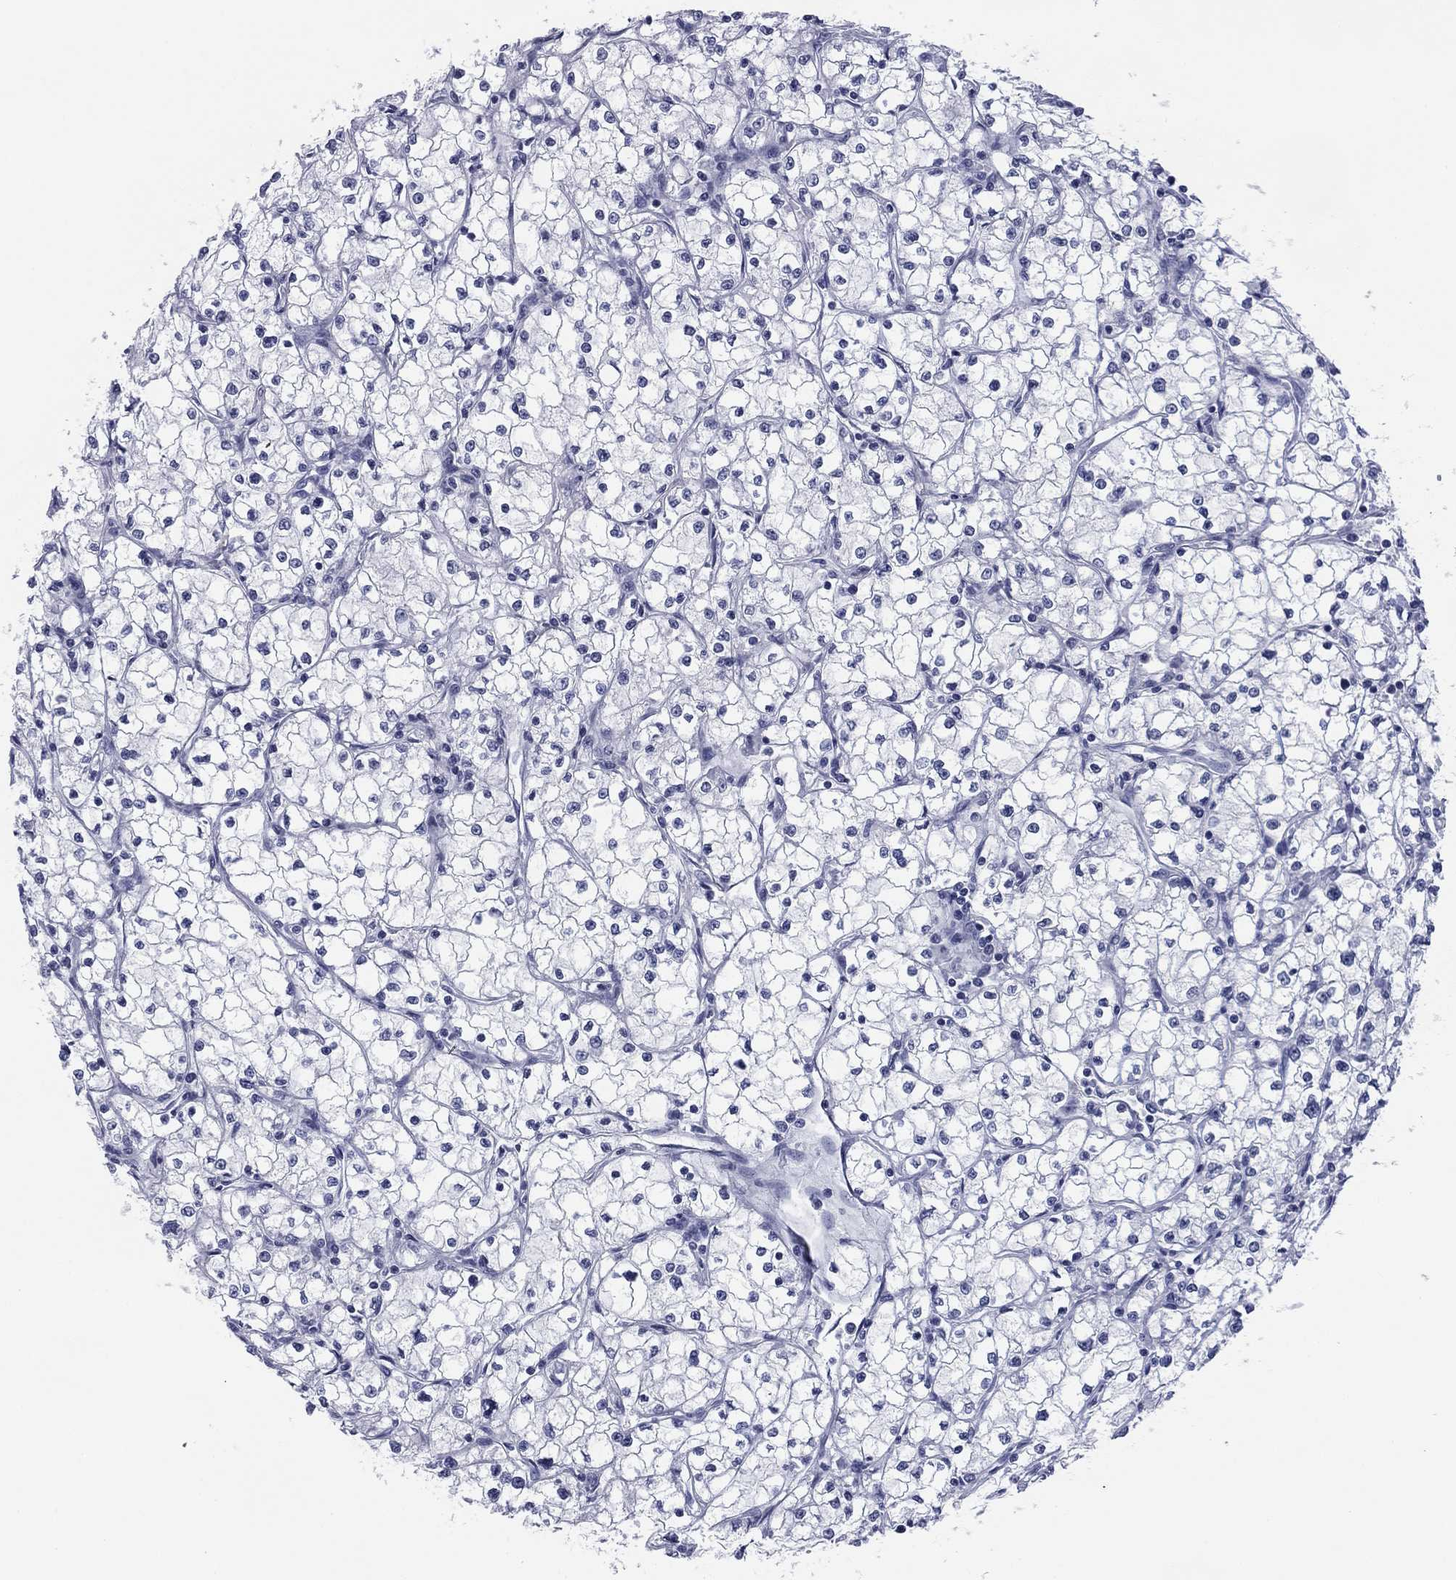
{"staining": {"intensity": "negative", "quantity": "none", "location": "none"}, "tissue": "renal cancer", "cell_type": "Tumor cells", "image_type": "cancer", "snomed": [{"axis": "morphology", "description": "Adenocarcinoma, NOS"}, {"axis": "topography", "description": "Kidney"}], "caption": "This photomicrograph is of renal cancer stained with immunohistochemistry to label a protein in brown with the nuclei are counter-stained blue. There is no staining in tumor cells.", "gene": "PRPH", "patient": {"sex": "male", "age": 67}}